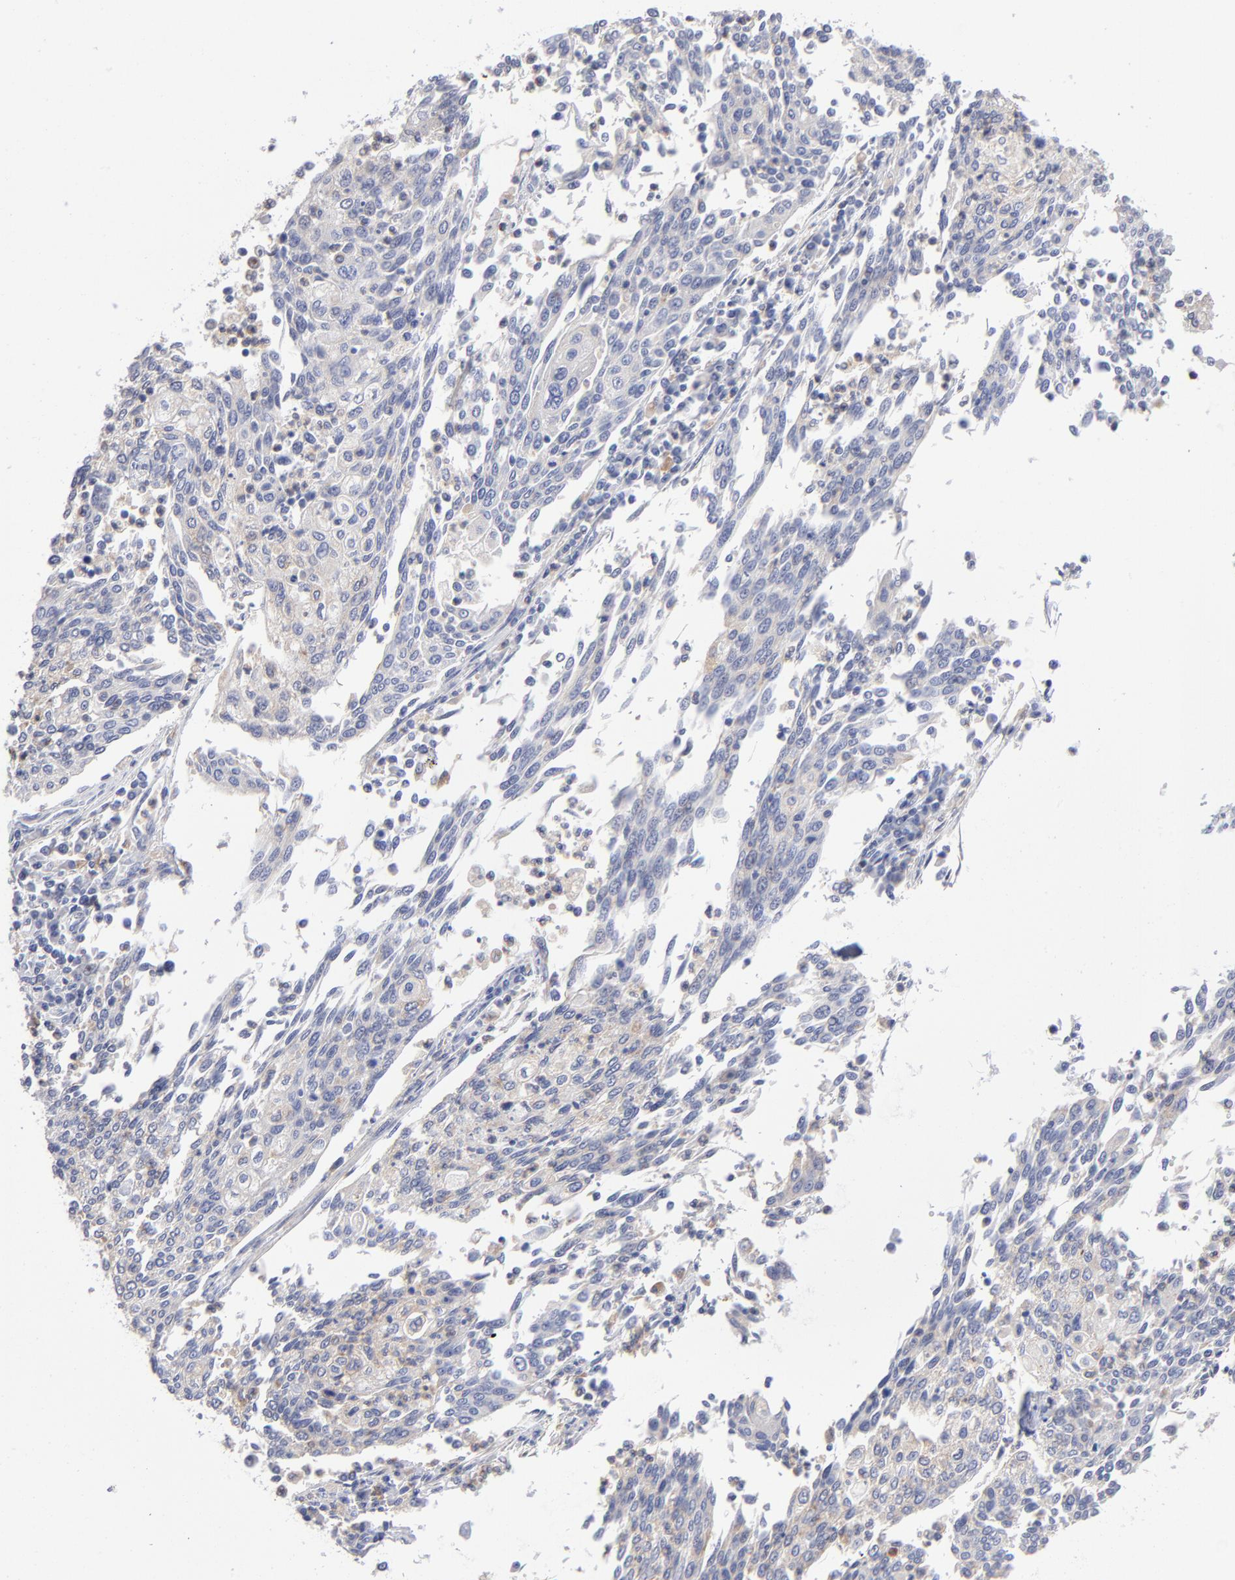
{"staining": {"intensity": "weak", "quantity": "<25%", "location": "cytoplasmic/membranous"}, "tissue": "cervical cancer", "cell_type": "Tumor cells", "image_type": "cancer", "snomed": [{"axis": "morphology", "description": "Squamous cell carcinoma, NOS"}, {"axis": "topography", "description": "Cervix"}], "caption": "Tumor cells are negative for protein expression in human squamous cell carcinoma (cervical).", "gene": "RRAGB", "patient": {"sex": "female", "age": 40}}